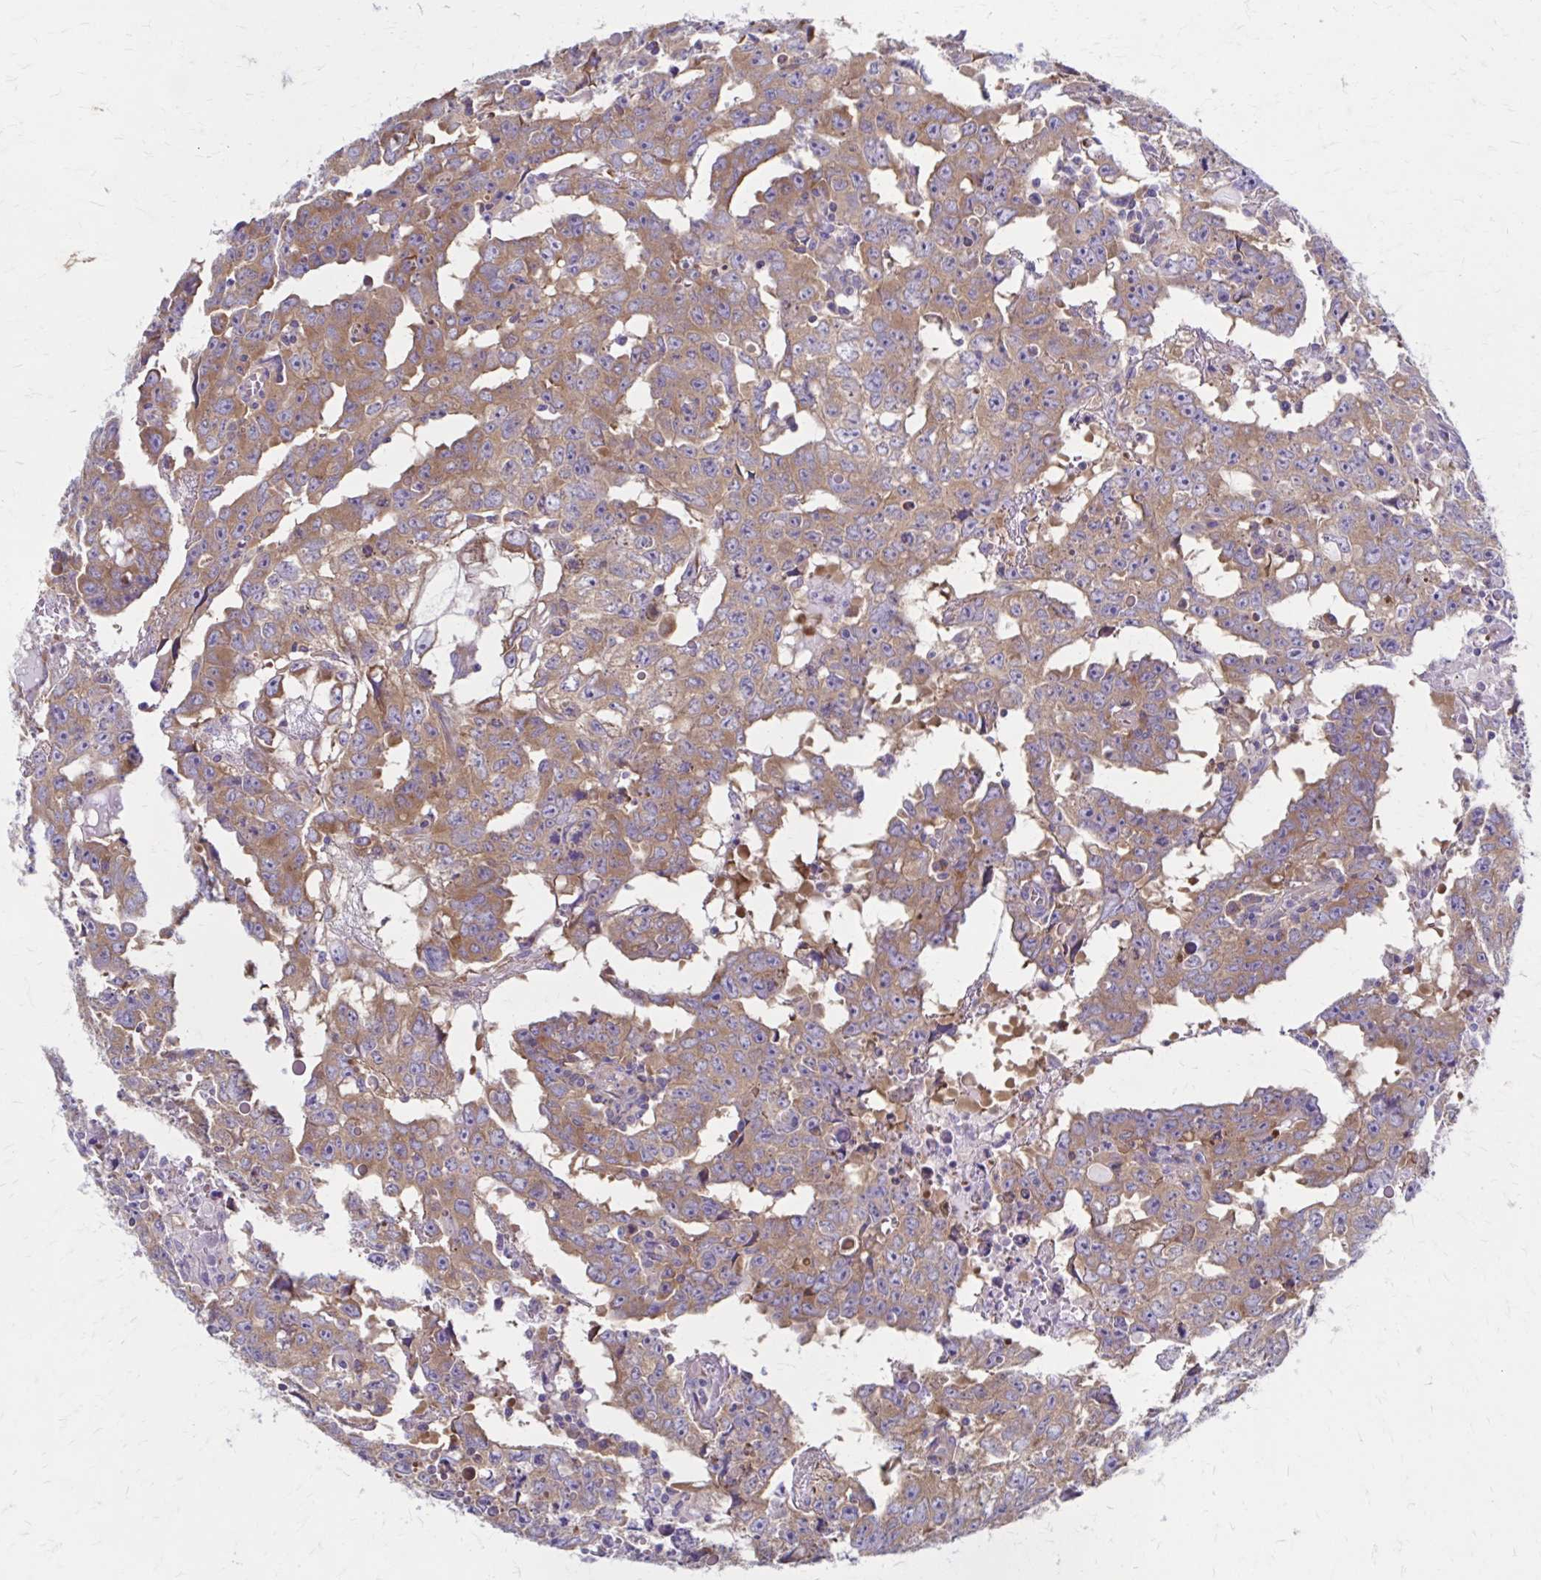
{"staining": {"intensity": "moderate", "quantity": ">75%", "location": "cytoplasmic/membranous"}, "tissue": "testis cancer", "cell_type": "Tumor cells", "image_type": "cancer", "snomed": [{"axis": "morphology", "description": "Carcinoma, Embryonal, NOS"}, {"axis": "topography", "description": "Testis"}], "caption": "Immunohistochemistry (IHC) of testis cancer (embryonal carcinoma) shows medium levels of moderate cytoplasmic/membranous positivity in approximately >75% of tumor cells.", "gene": "RPL27A", "patient": {"sex": "male", "age": 22}}